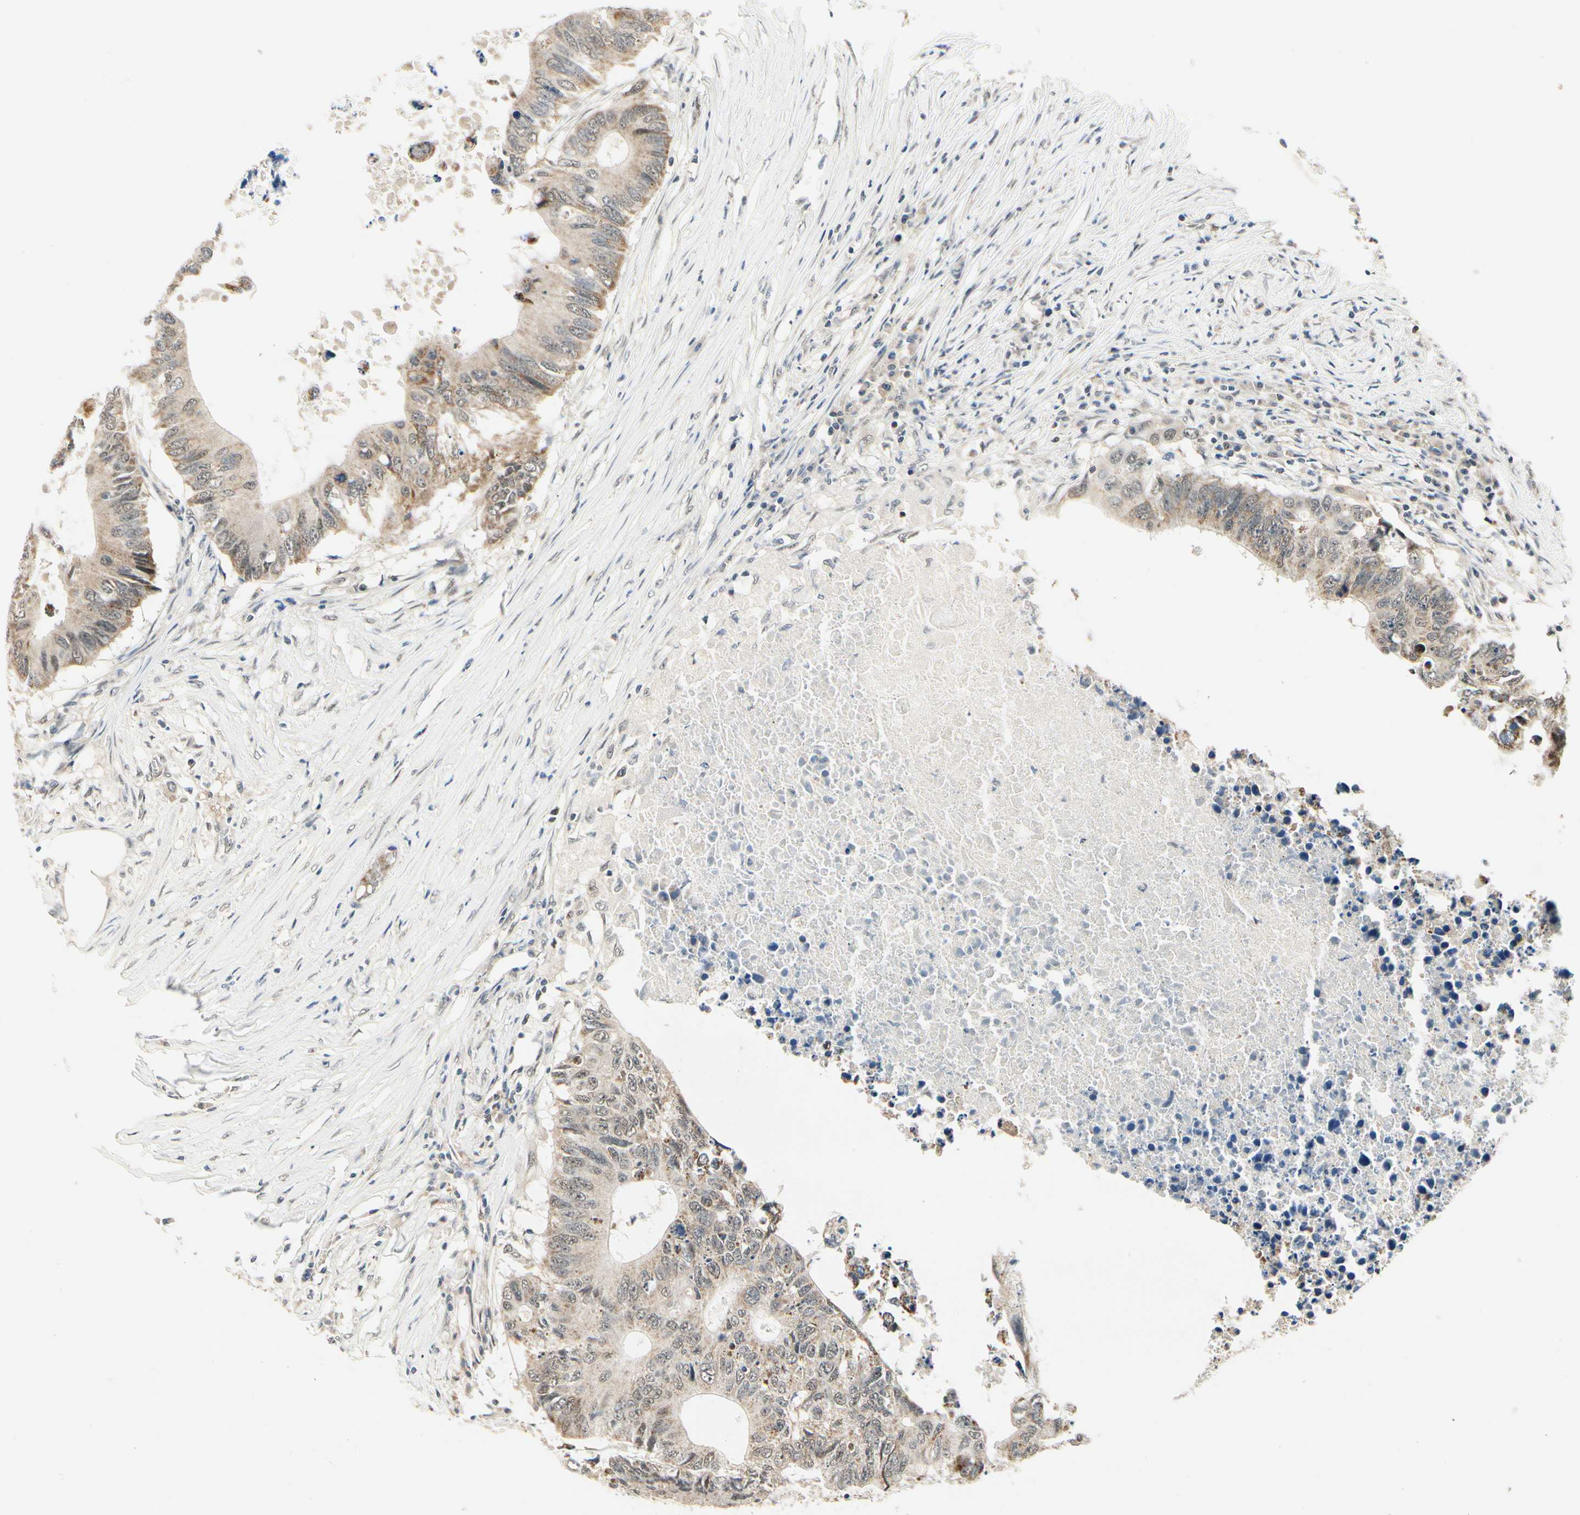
{"staining": {"intensity": "weak", "quantity": "25%-75%", "location": "cytoplasmic/membranous"}, "tissue": "colorectal cancer", "cell_type": "Tumor cells", "image_type": "cancer", "snomed": [{"axis": "morphology", "description": "Adenocarcinoma, NOS"}, {"axis": "topography", "description": "Colon"}], "caption": "Tumor cells reveal low levels of weak cytoplasmic/membranous expression in about 25%-75% of cells in colorectal cancer (adenocarcinoma).", "gene": "PDK2", "patient": {"sex": "male", "age": 71}}